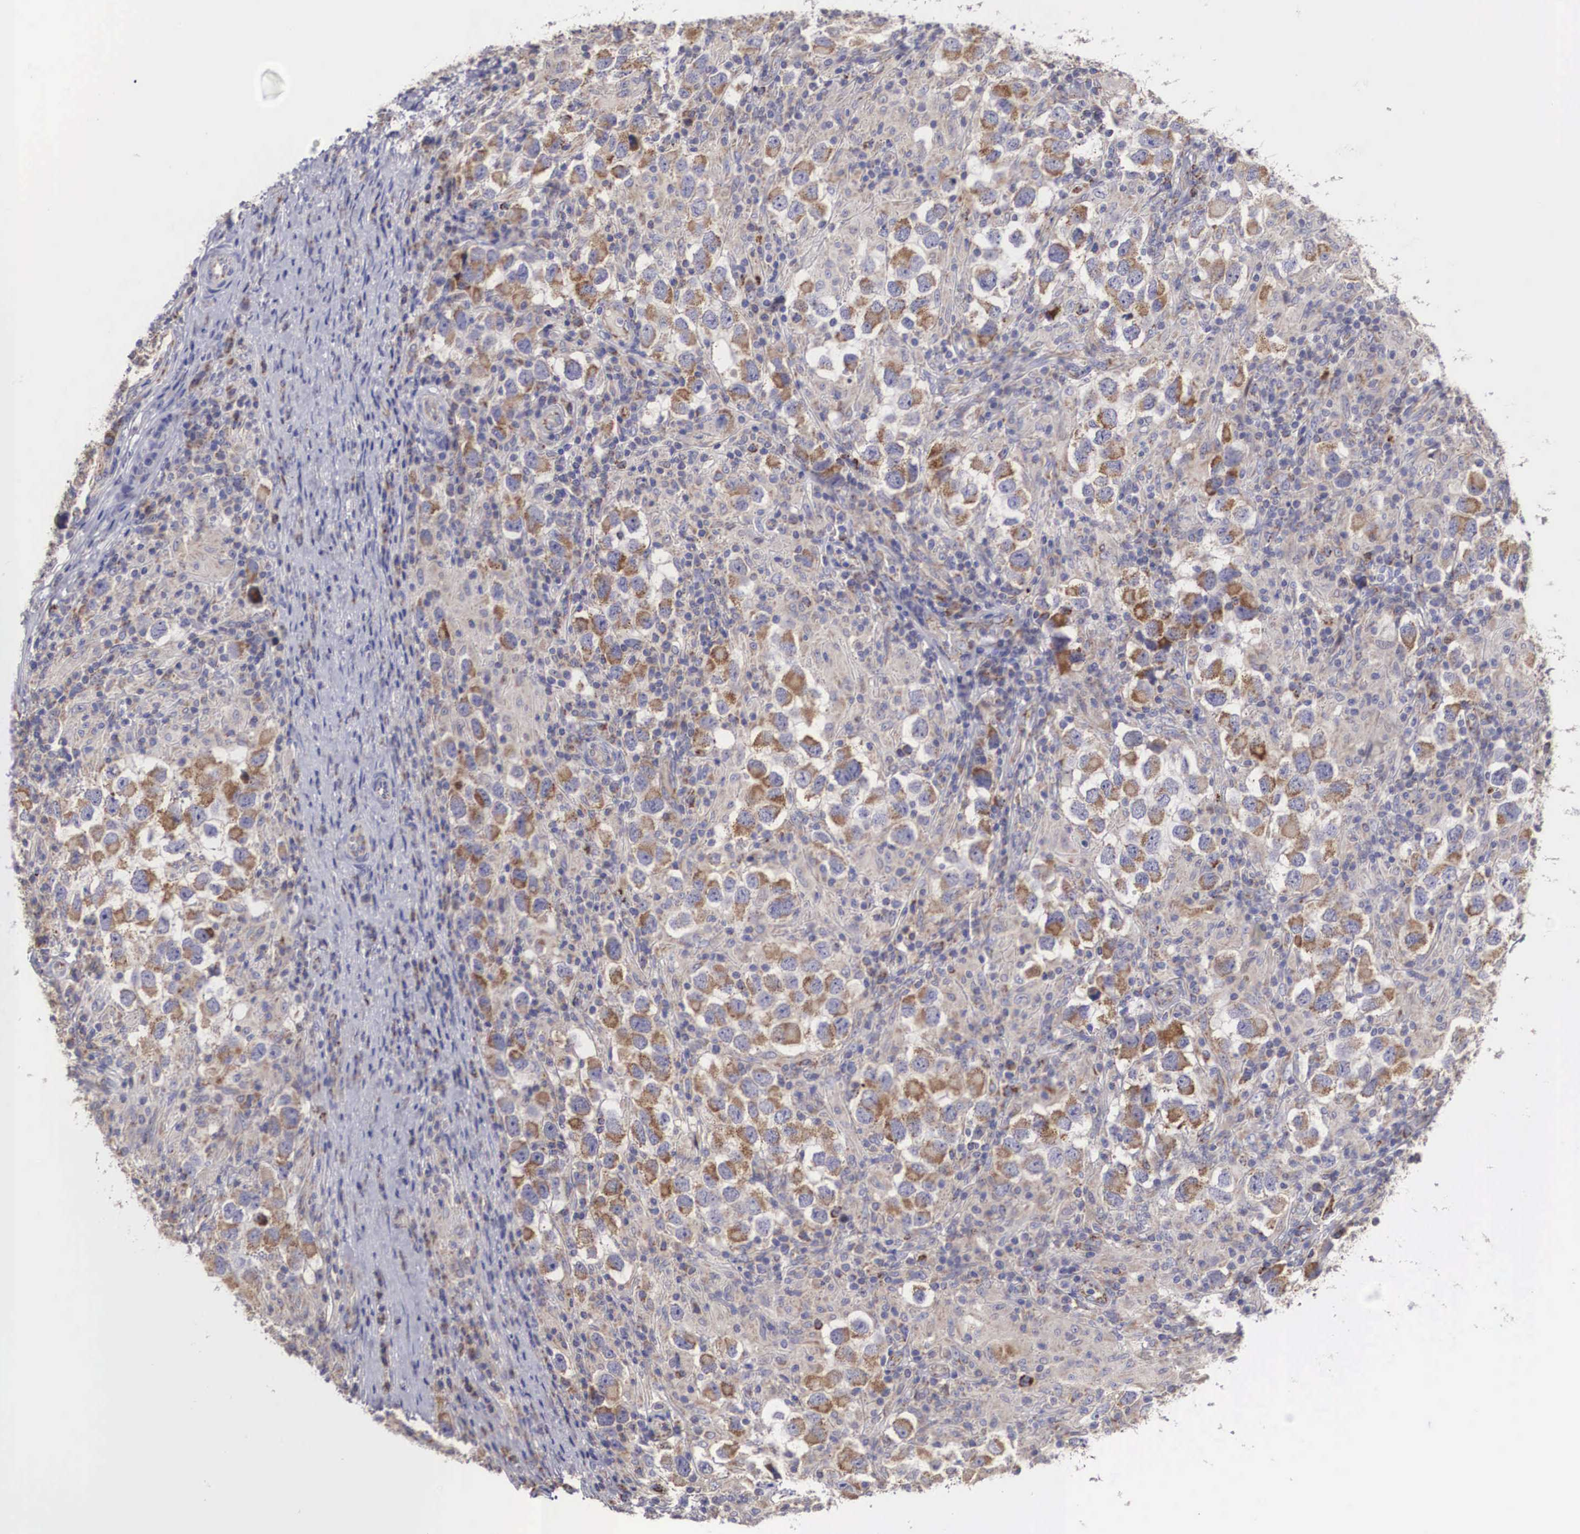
{"staining": {"intensity": "moderate", "quantity": ">75%", "location": "cytoplasmic/membranous"}, "tissue": "testis cancer", "cell_type": "Tumor cells", "image_type": "cancer", "snomed": [{"axis": "morphology", "description": "Carcinoma, Embryonal, NOS"}, {"axis": "topography", "description": "Testis"}], "caption": "Immunohistochemical staining of embryonal carcinoma (testis) reveals moderate cytoplasmic/membranous protein staining in approximately >75% of tumor cells.", "gene": "XPNPEP3", "patient": {"sex": "male", "age": 21}}